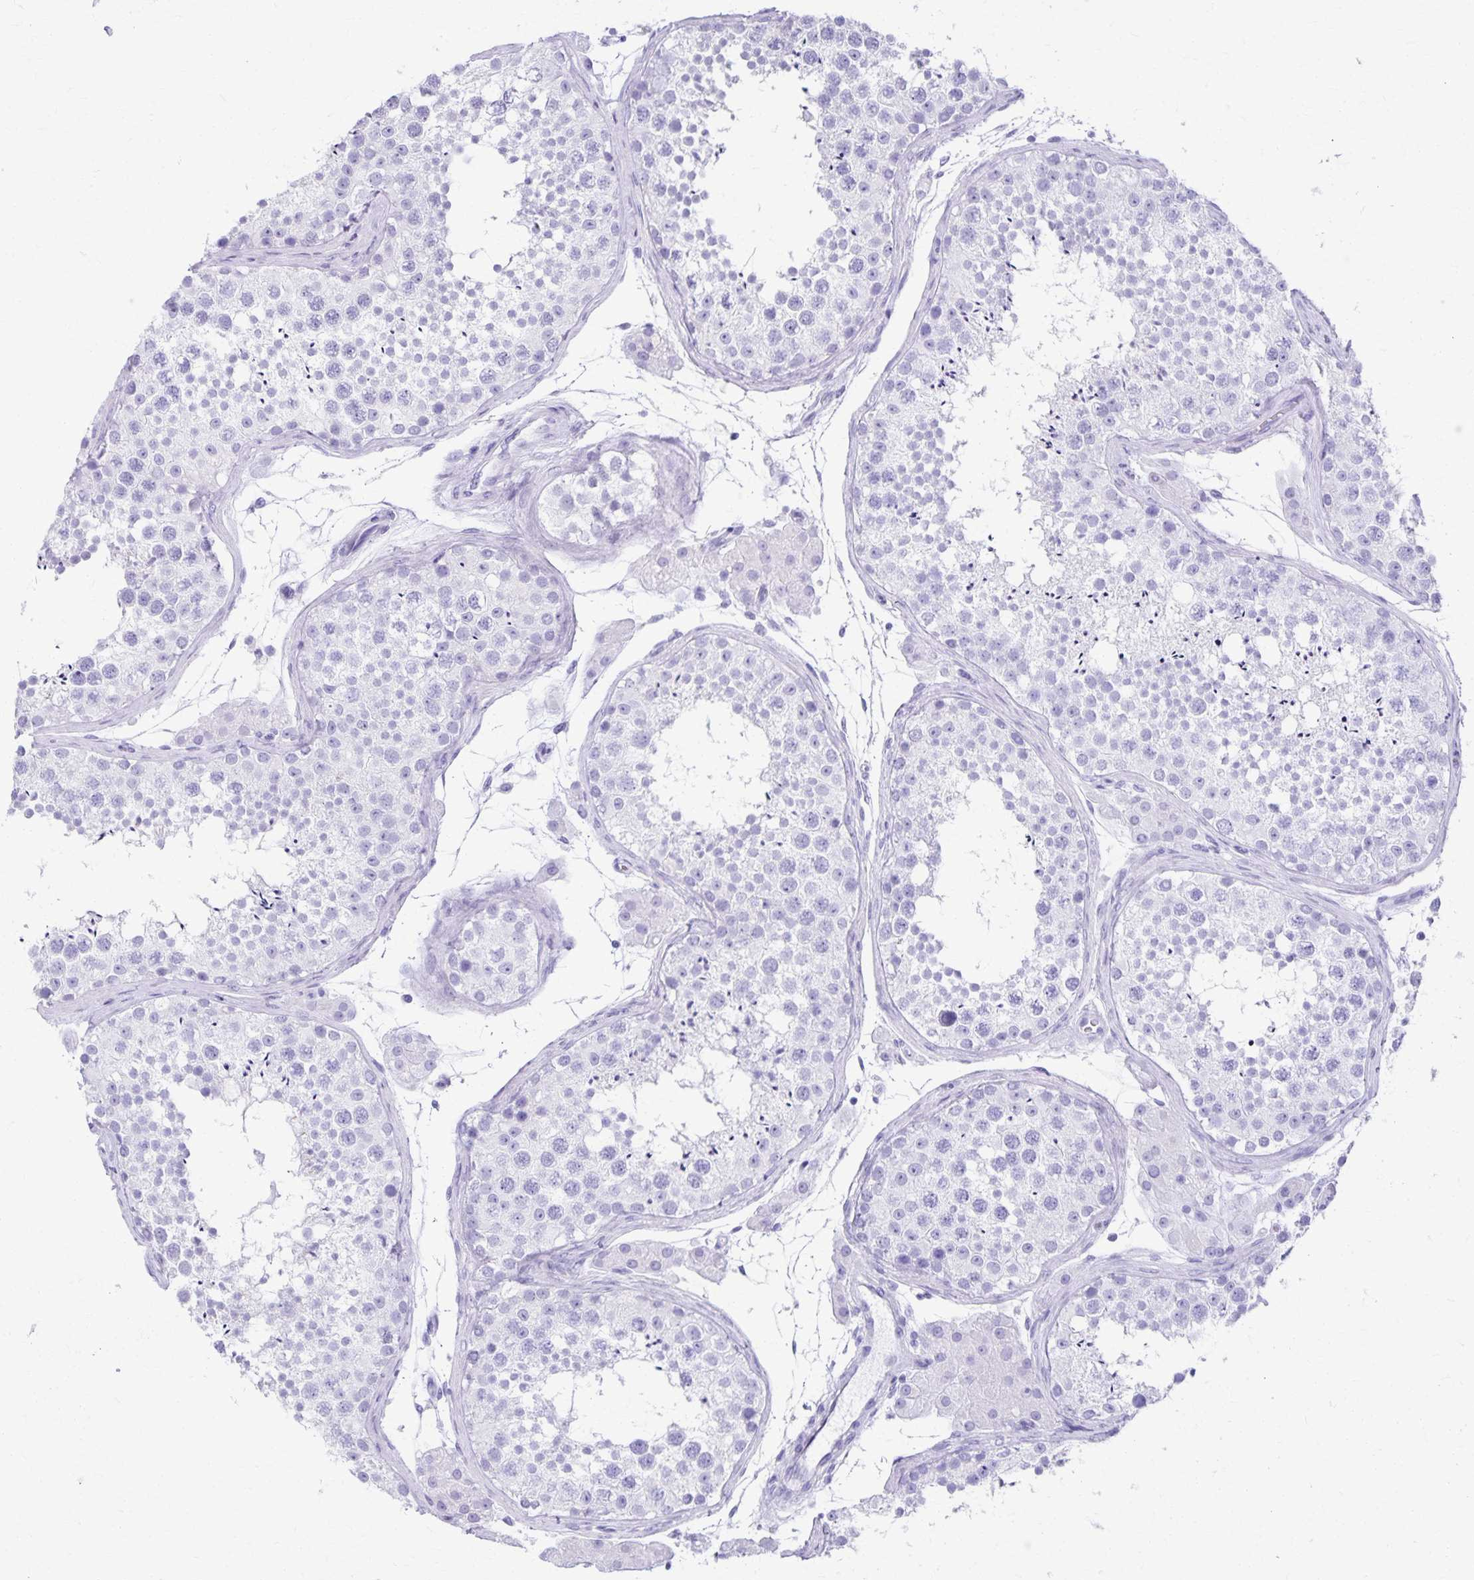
{"staining": {"intensity": "negative", "quantity": "none", "location": "none"}, "tissue": "testis", "cell_type": "Cells in seminiferous ducts", "image_type": "normal", "snomed": [{"axis": "morphology", "description": "Normal tissue, NOS"}, {"axis": "topography", "description": "Testis"}], "caption": "High power microscopy histopathology image of an immunohistochemistry (IHC) micrograph of normal testis, revealing no significant expression in cells in seminiferous ducts.", "gene": "DEFA5", "patient": {"sex": "male", "age": 41}}